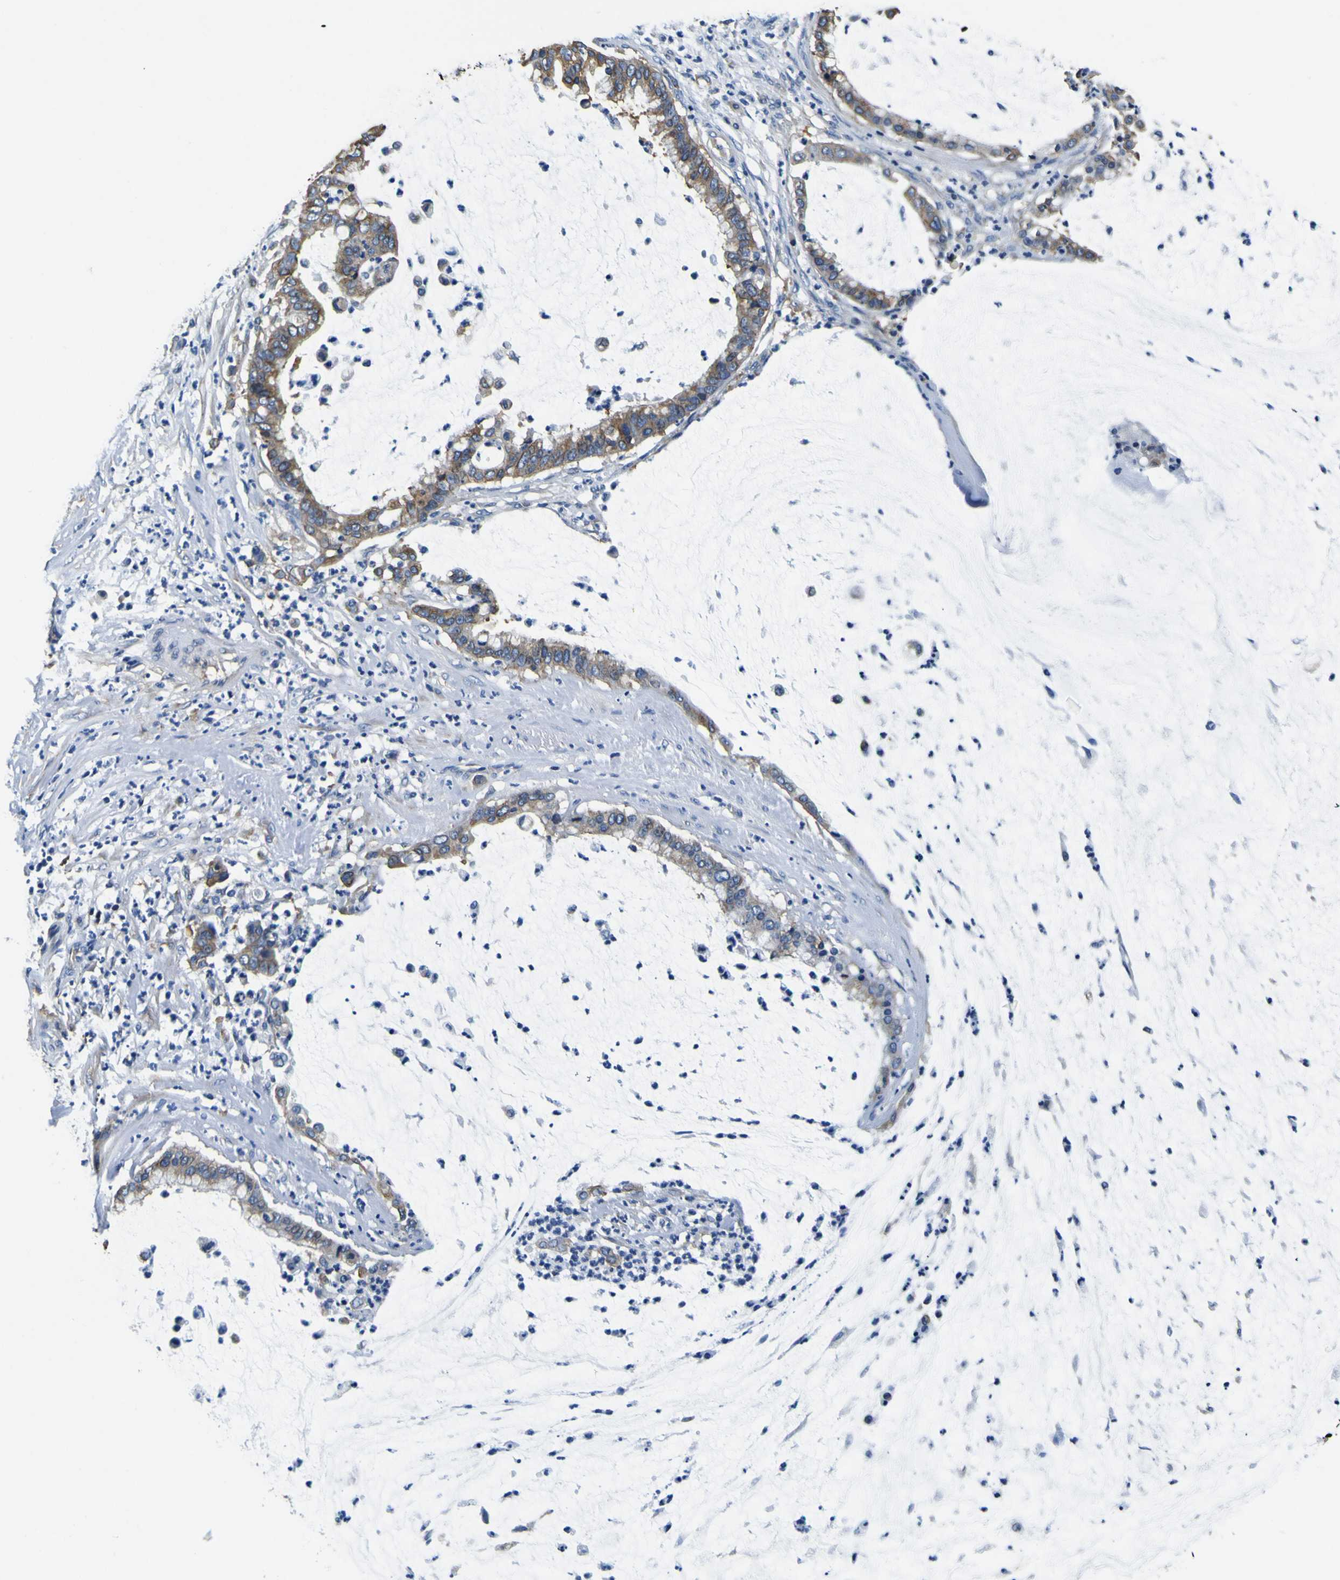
{"staining": {"intensity": "moderate", "quantity": ">75%", "location": "cytoplasmic/membranous"}, "tissue": "pancreatic cancer", "cell_type": "Tumor cells", "image_type": "cancer", "snomed": [{"axis": "morphology", "description": "Adenocarcinoma, NOS"}, {"axis": "topography", "description": "Pancreas"}], "caption": "Immunohistochemistry micrograph of neoplastic tissue: human pancreatic cancer stained using IHC exhibits medium levels of moderate protein expression localized specifically in the cytoplasmic/membranous of tumor cells, appearing as a cytoplasmic/membranous brown color.", "gene": "TUBA1B", "patient": {"sex": "male", "age": 41}}